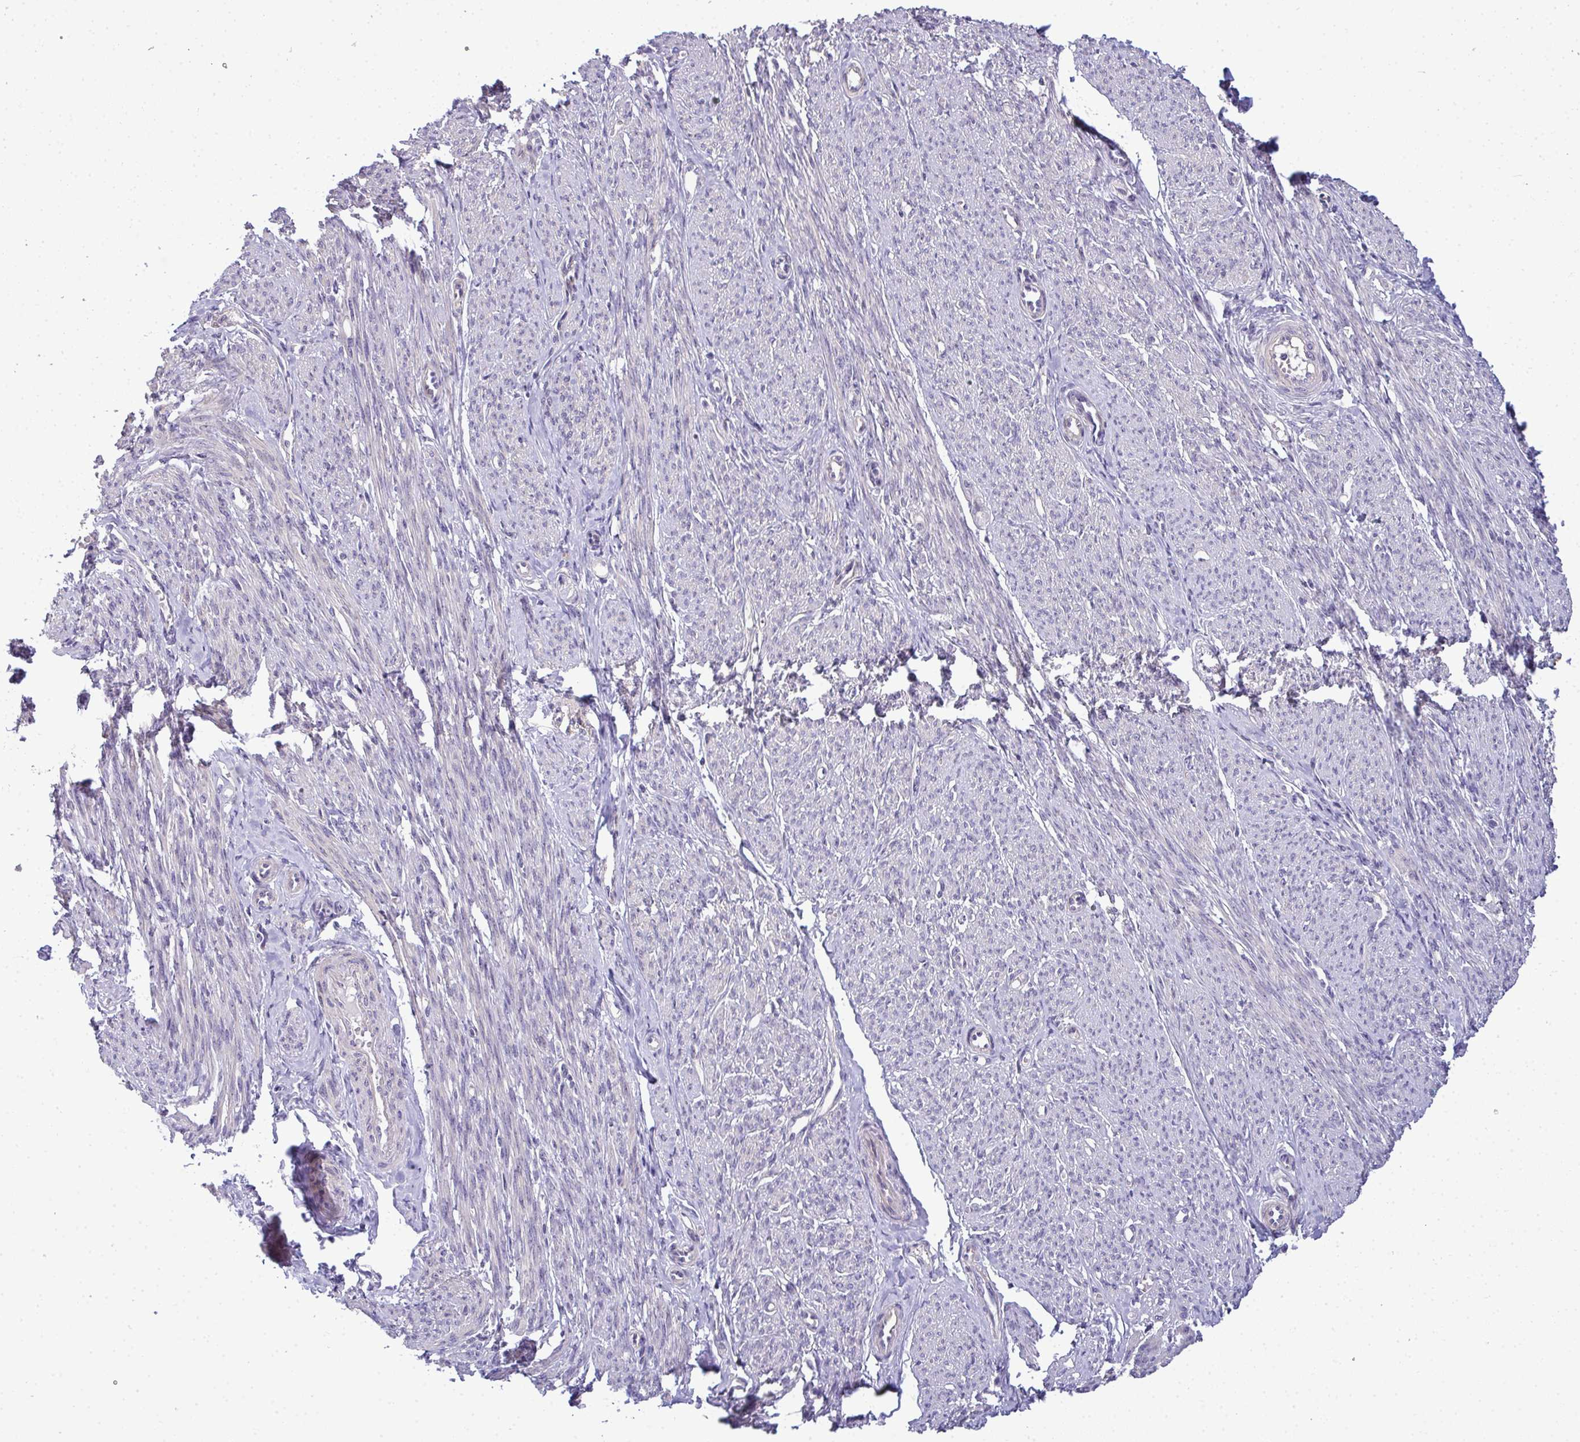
{"staining": {"intensity": "weak", "quantity": "25%-75%", "location": "cytoplasmic/membranous"}, "tissue": "smooth muscle", "cell_type": "Smooth muscle cells", "image_type": "normal", "snomed": [{"axis": "morphology", "description": "Normal tissue, NOS"}, {"axis": "topography", "description": "Smooth muscle"}], "caption": "Immunohistochemical staining of unremarkable smooth muscle demonstrates weak cytoplasmic/membranous protein staining in approximately 25%-75% of smooth muscle cells.", "gene": "NT5C1A", "patient": {"sex": "female", "age": 65}}